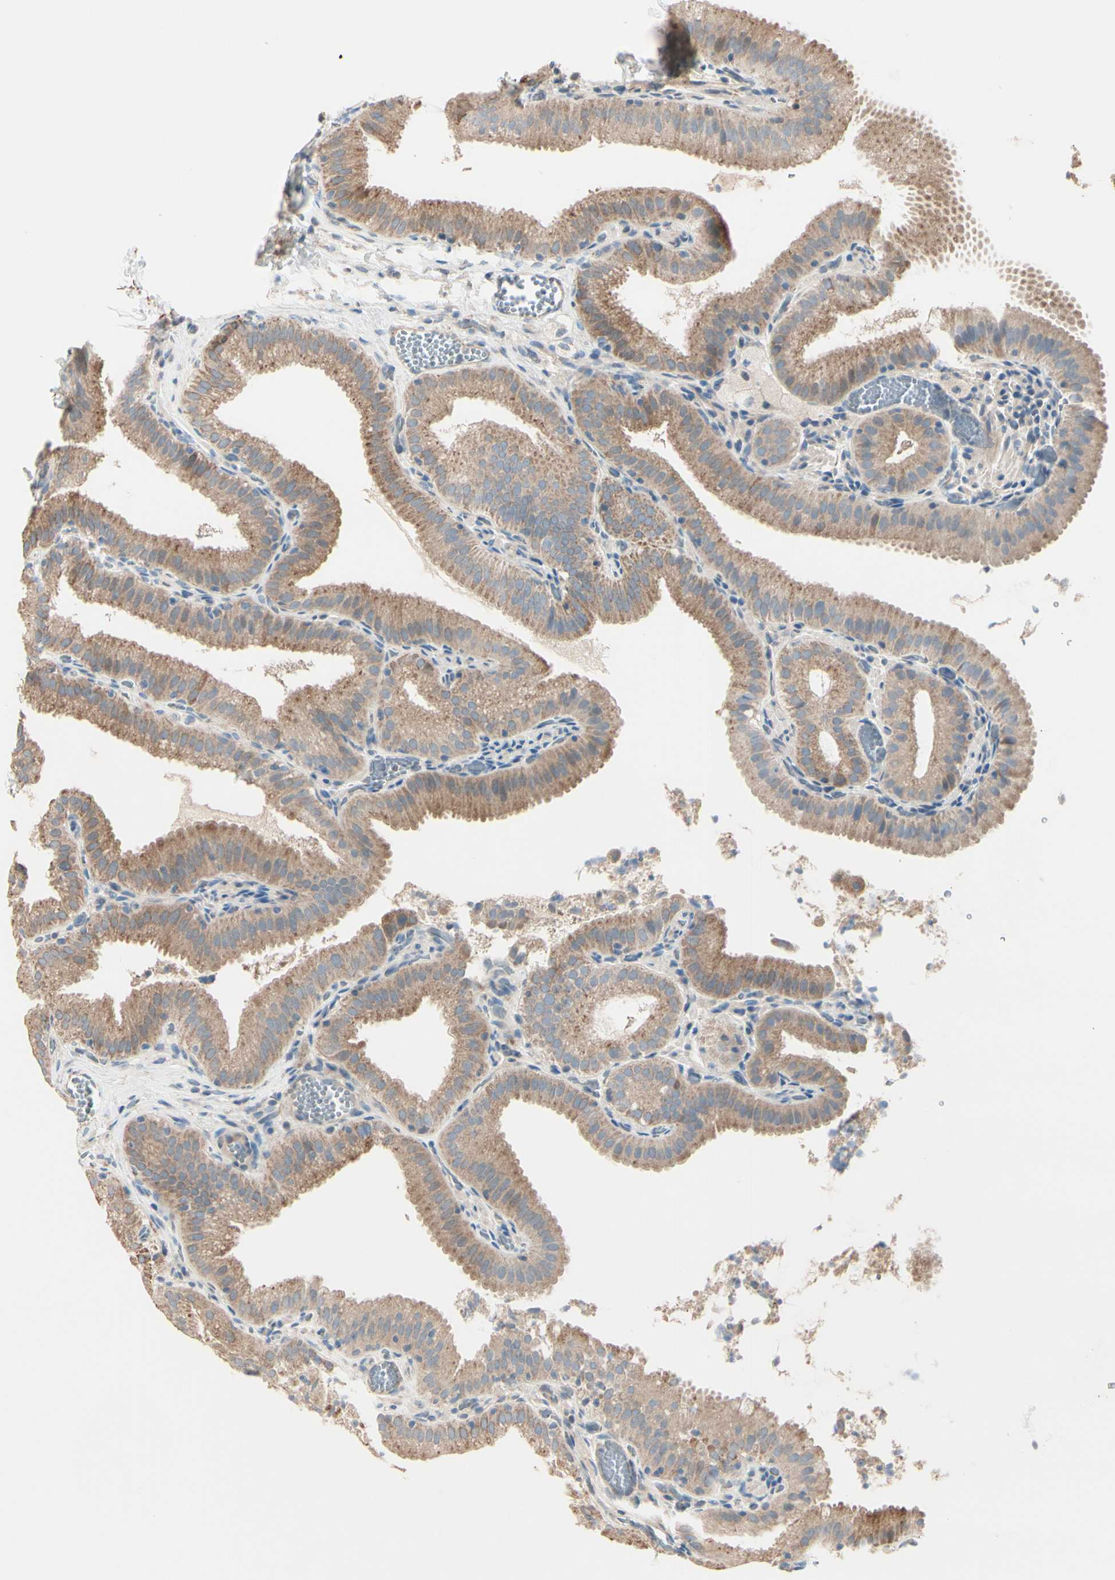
{"staining": {"intensity": "moderate", "quantity": ">75%", "location": "cytoplasmic/membranous"}, "tissue": "gallbladder", "cell_type": "Glandular cells", "image_type": "normal", "snomed": [{"axis": "morphology", "description": "Normal tissue, NOS"}, {"axis": "topography", "description": "Gallbladder"}], "caption": "DAB (3,3'-diaminobenzidine) immunohistochemical staining of benign gallbladder shows moderate cytoplasmic/membranous protein positivity in about >75% of glandular cells.", "gene": "EPHA3", "patient": {"sex": "male", "age": 54}}